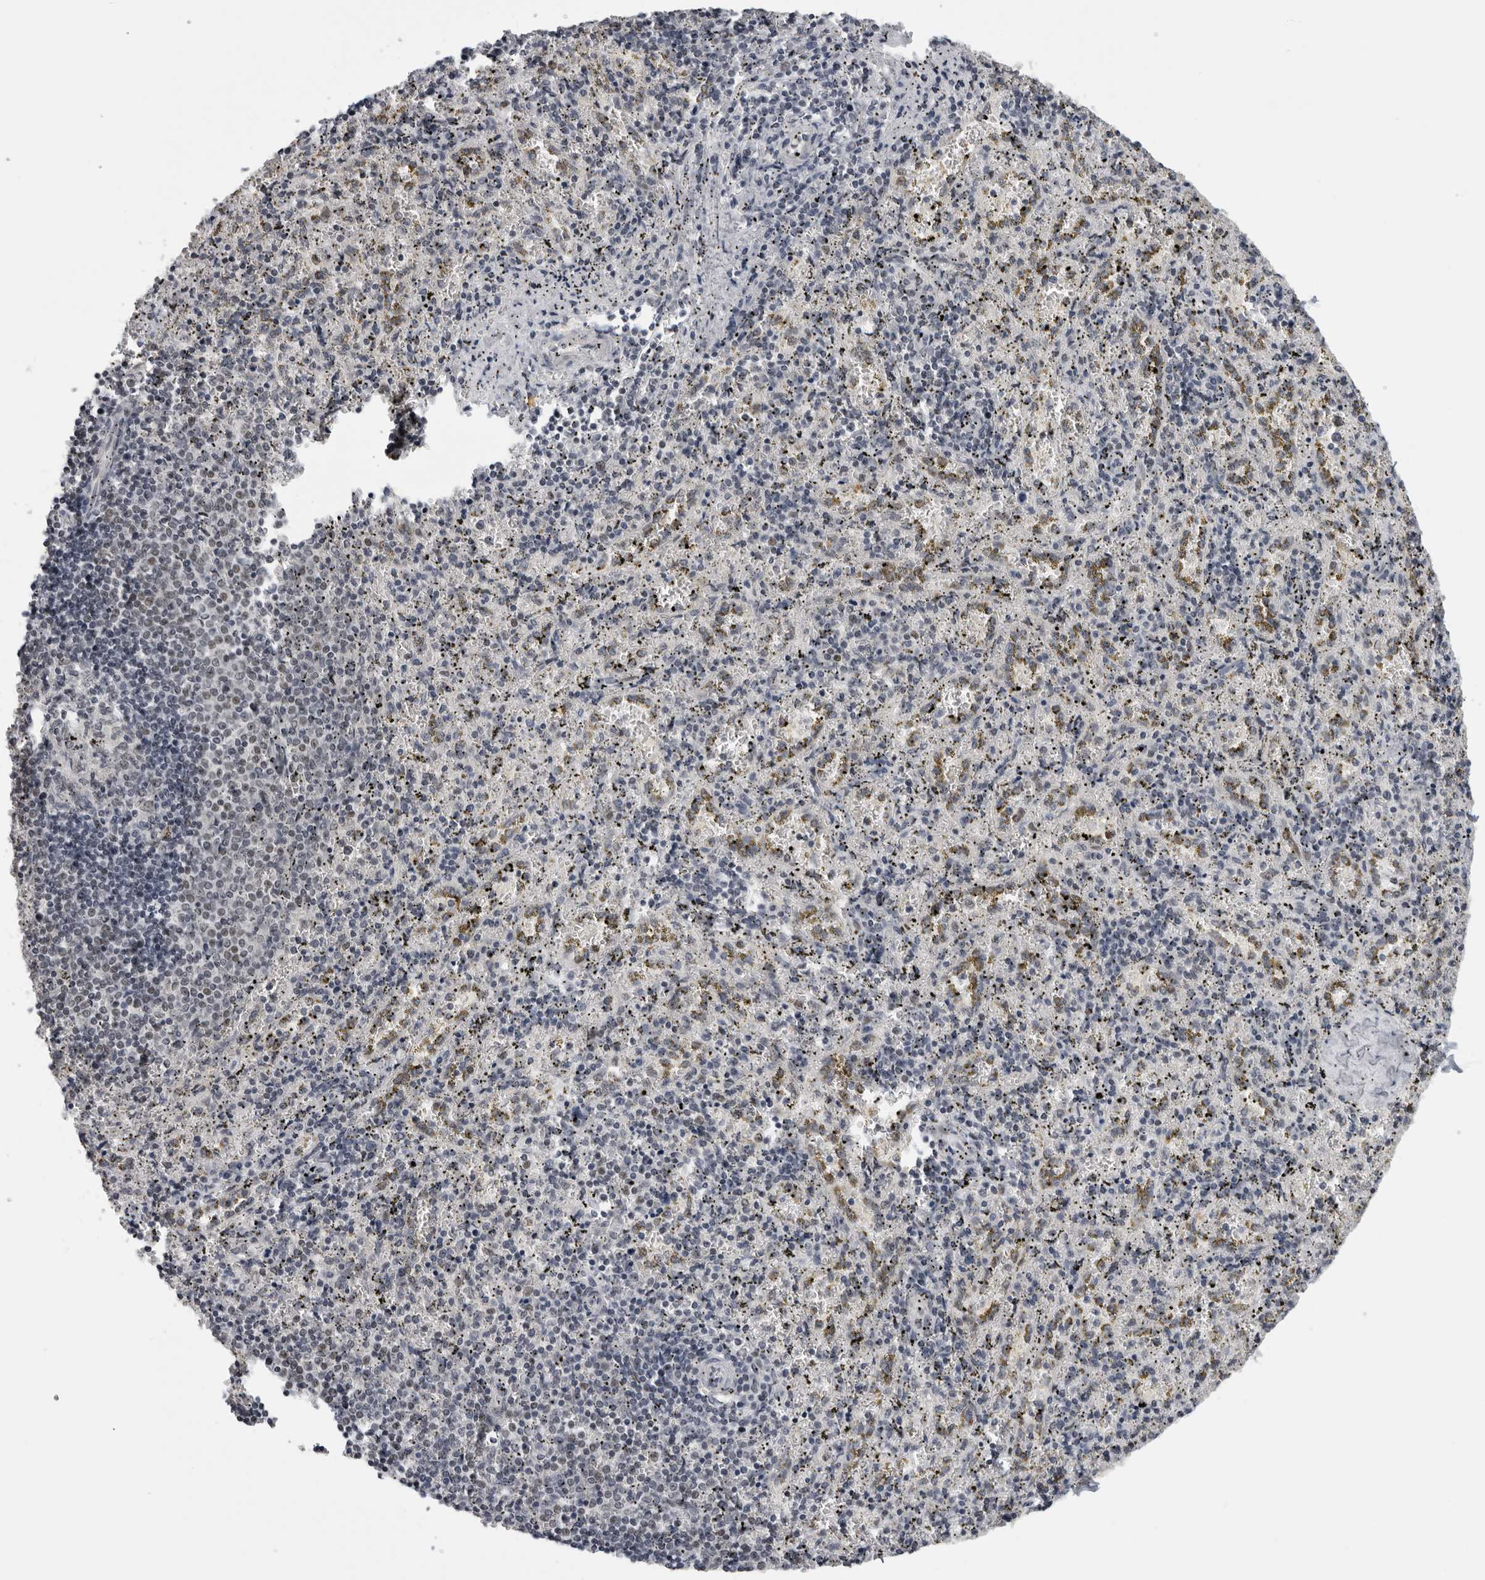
{"staining": {"intensity": "negative", "quantity": "none", "location": "none"}, "tissue": "spleen", "cell_type": "Cells in red pulp", "image_type": "normal", "snomed": [{"axis": "morphology", "description": "Normal tissue, NOS"}, {"axis": "topography", "description": "Spleen"}], "caption": "The IHC histopathology image has no significant expression in cells in red pulp of spleen.", "gene": "ALPK2", "patient": {"sex": "male", "age": 11}}